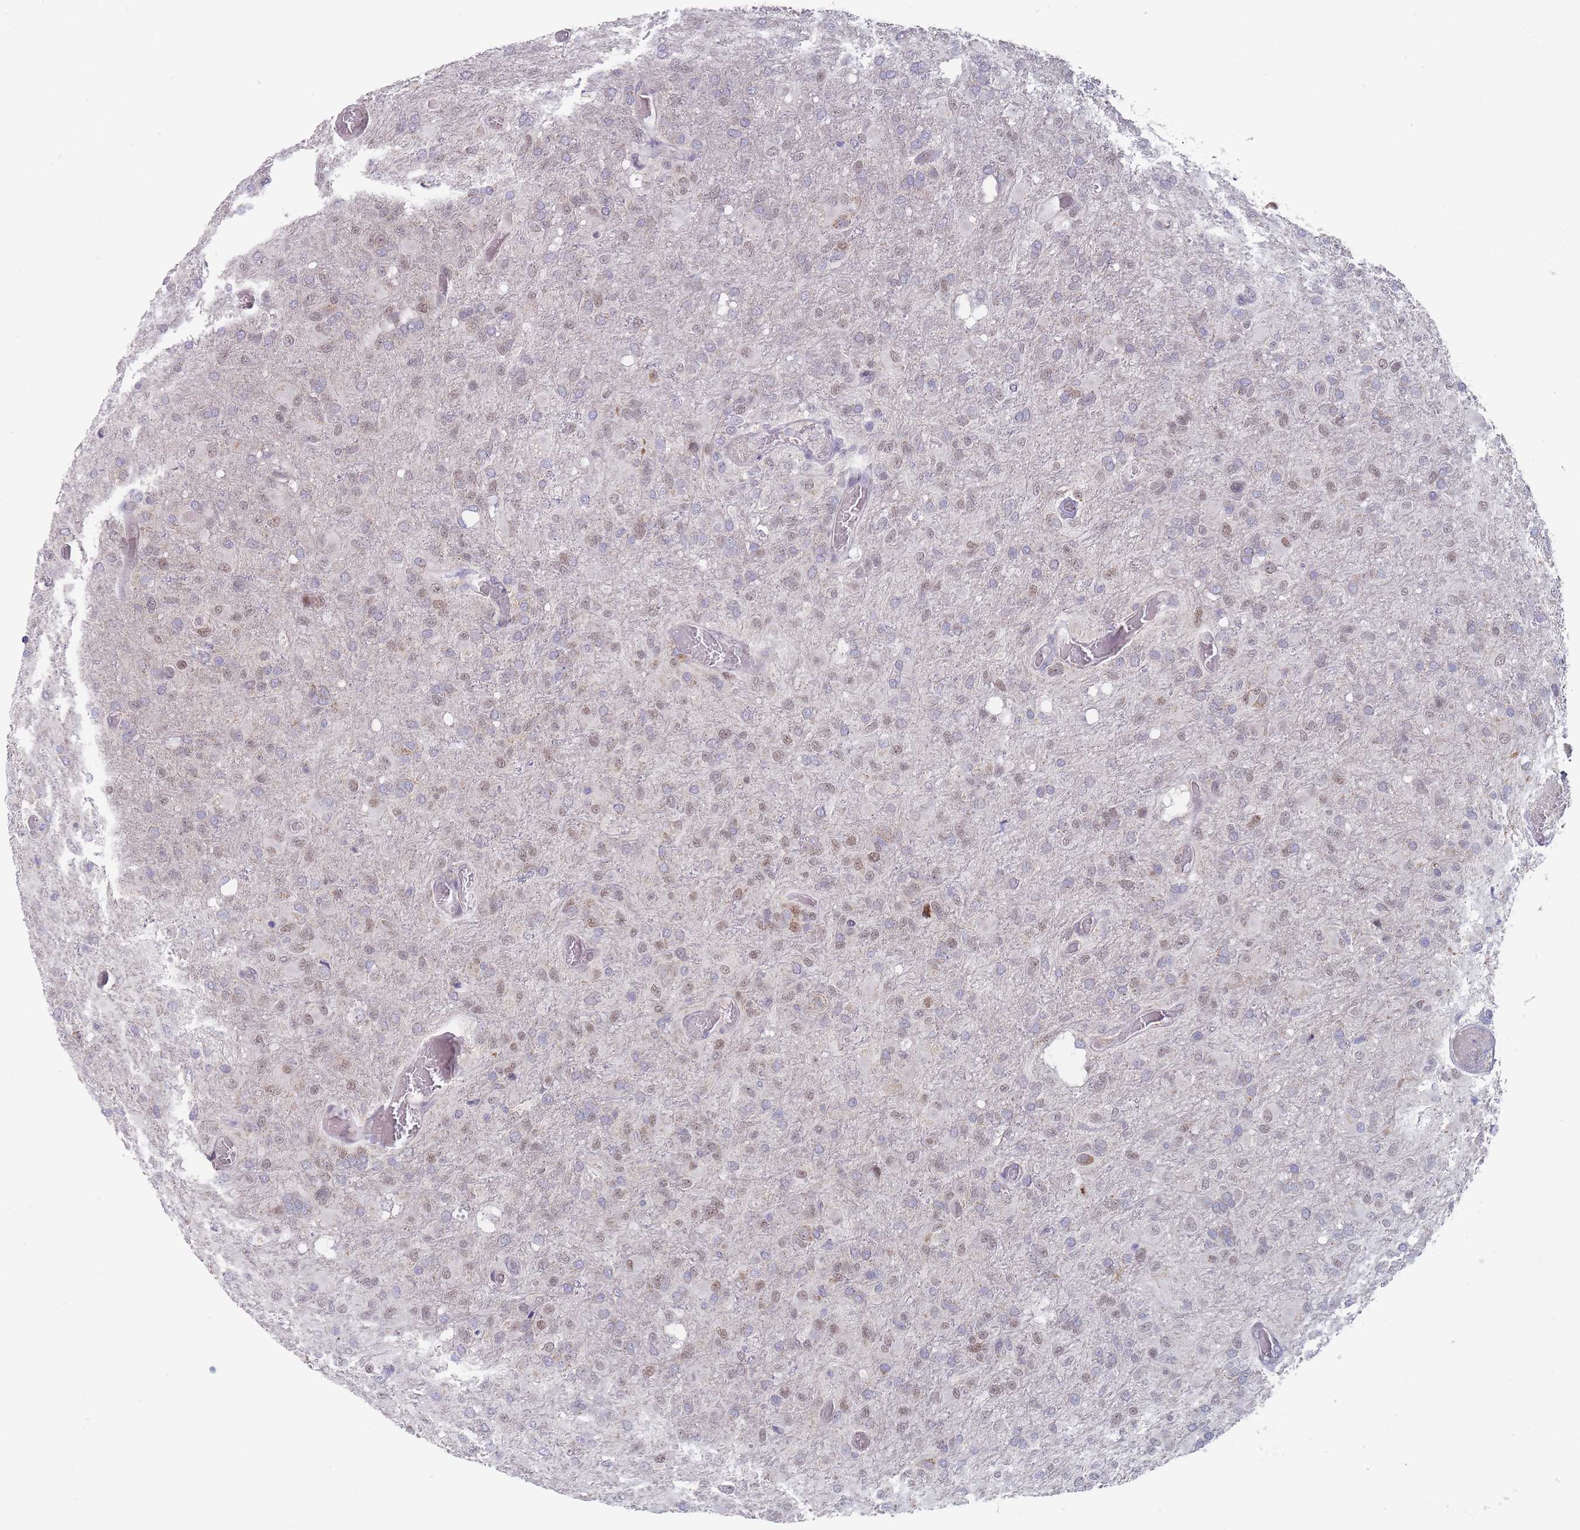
{"staining": {"intensity": "weak", "quantity": "25%-75%", "location": "nuclear"}, "tissue": "glioma", "cell_type": "Tumor cells", "image_type": "cancer", "snomed": [{"axis": "morphology", "description": "Glioma, malignant, High grade"}, {"axis": "topography", "description": "Brain"}], "caption": "Immunohistochemical staining of glioma shows low levels of weak nuclear expression in about 25%-75% of tumor cells.", "gene": "PEX7", "patient": {"sex": "female", "age": 74}}